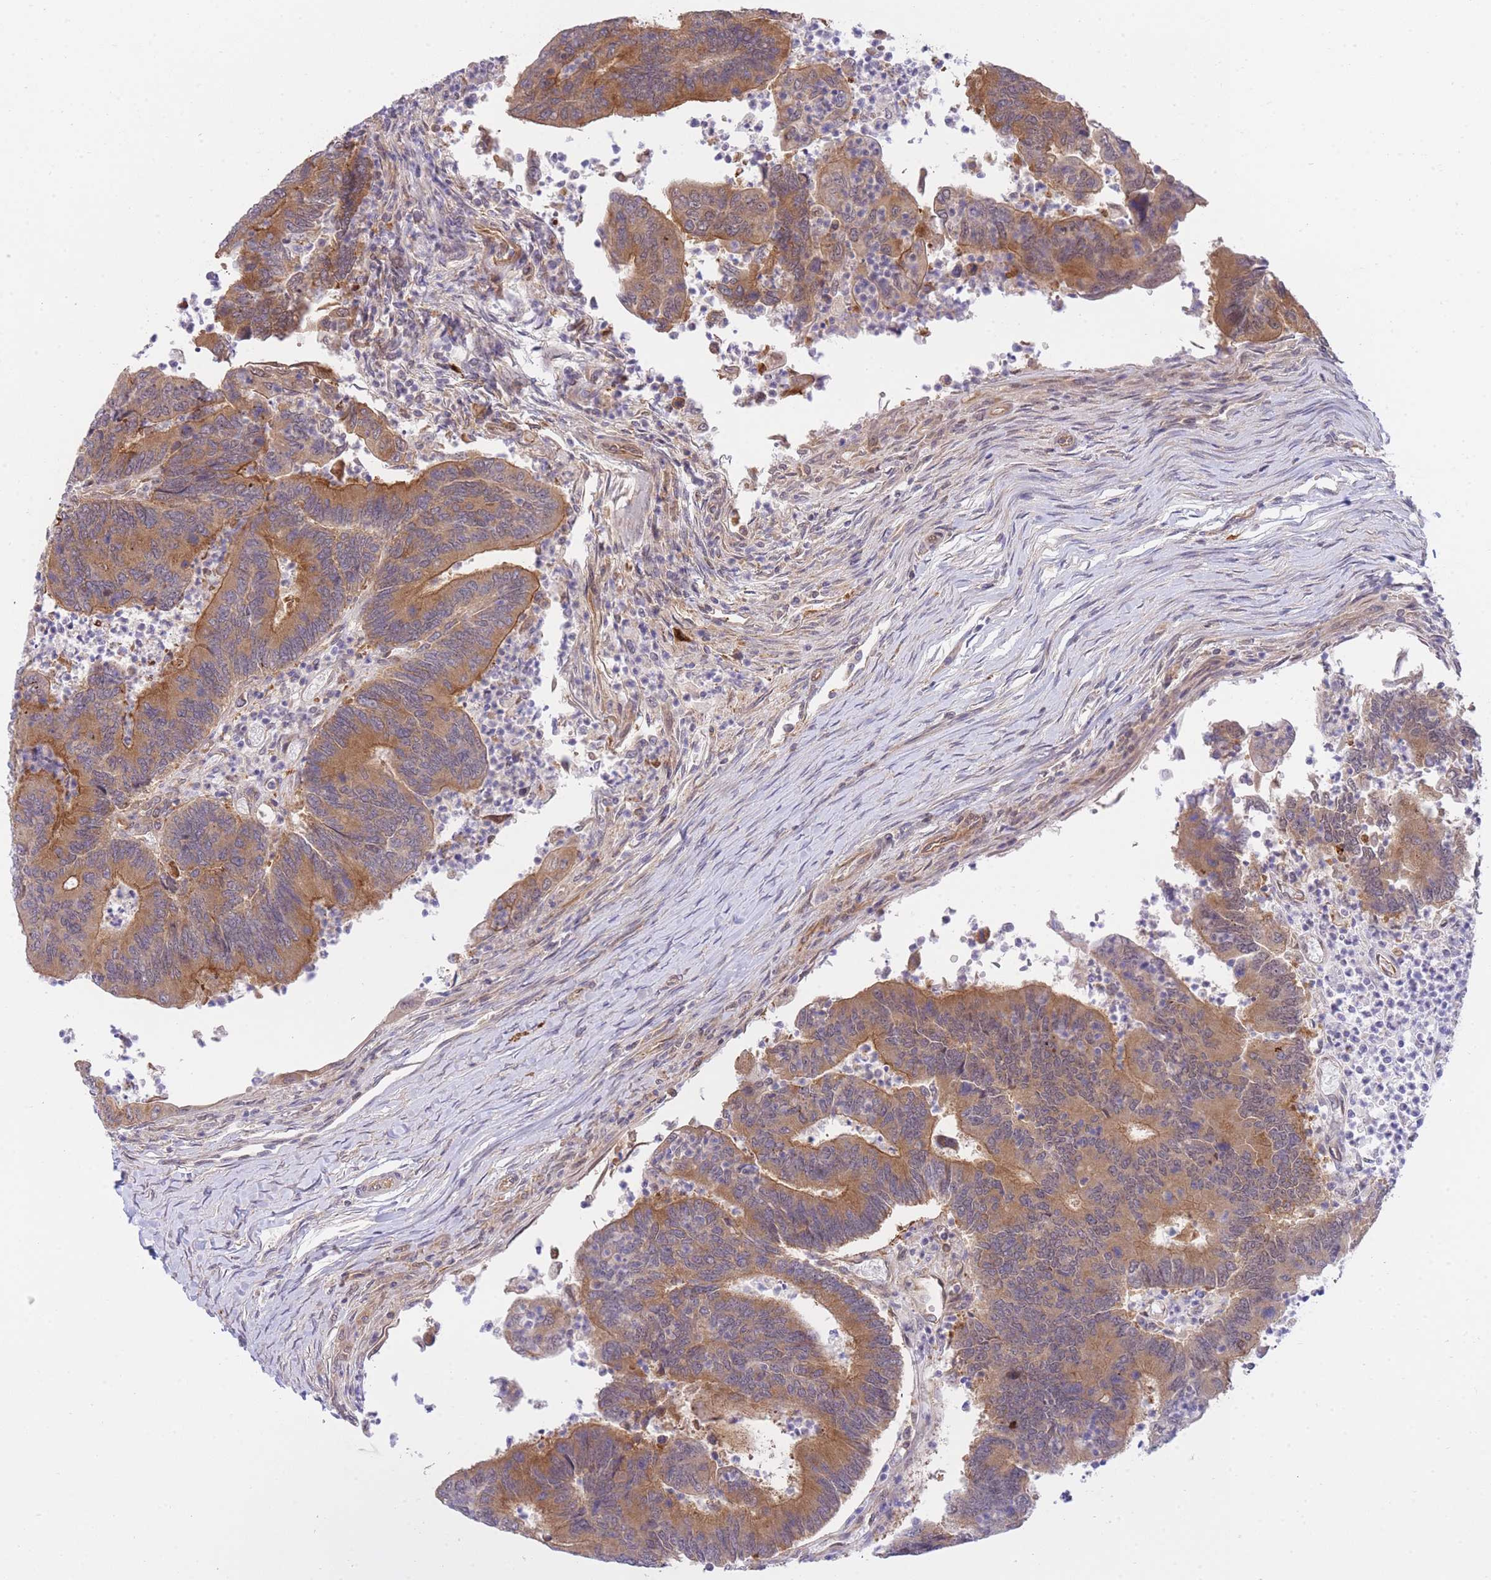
{"staining": {"intensity": "moderate", "quantity": ">75%", "location": "cytoplasmic/membranous"}, "tissue": "colorectal cancer", "cell_type": "Tumor cells", "image_type": "cancer", "snomed": [{"axis": "morphology", "description": "Adenocarcinoma, NOS"}, {"axis": "topography", "description": "Colon"}], "caption": "A brown stain labels moderate cytoplasmic/membranous positivity of a protein in colorectal cancer tumor cells. (DAB IHC with brightfield microscopy, high magnification).", "gene": "EXOSC8", "patient": {"sex": "female", "age": 67}}